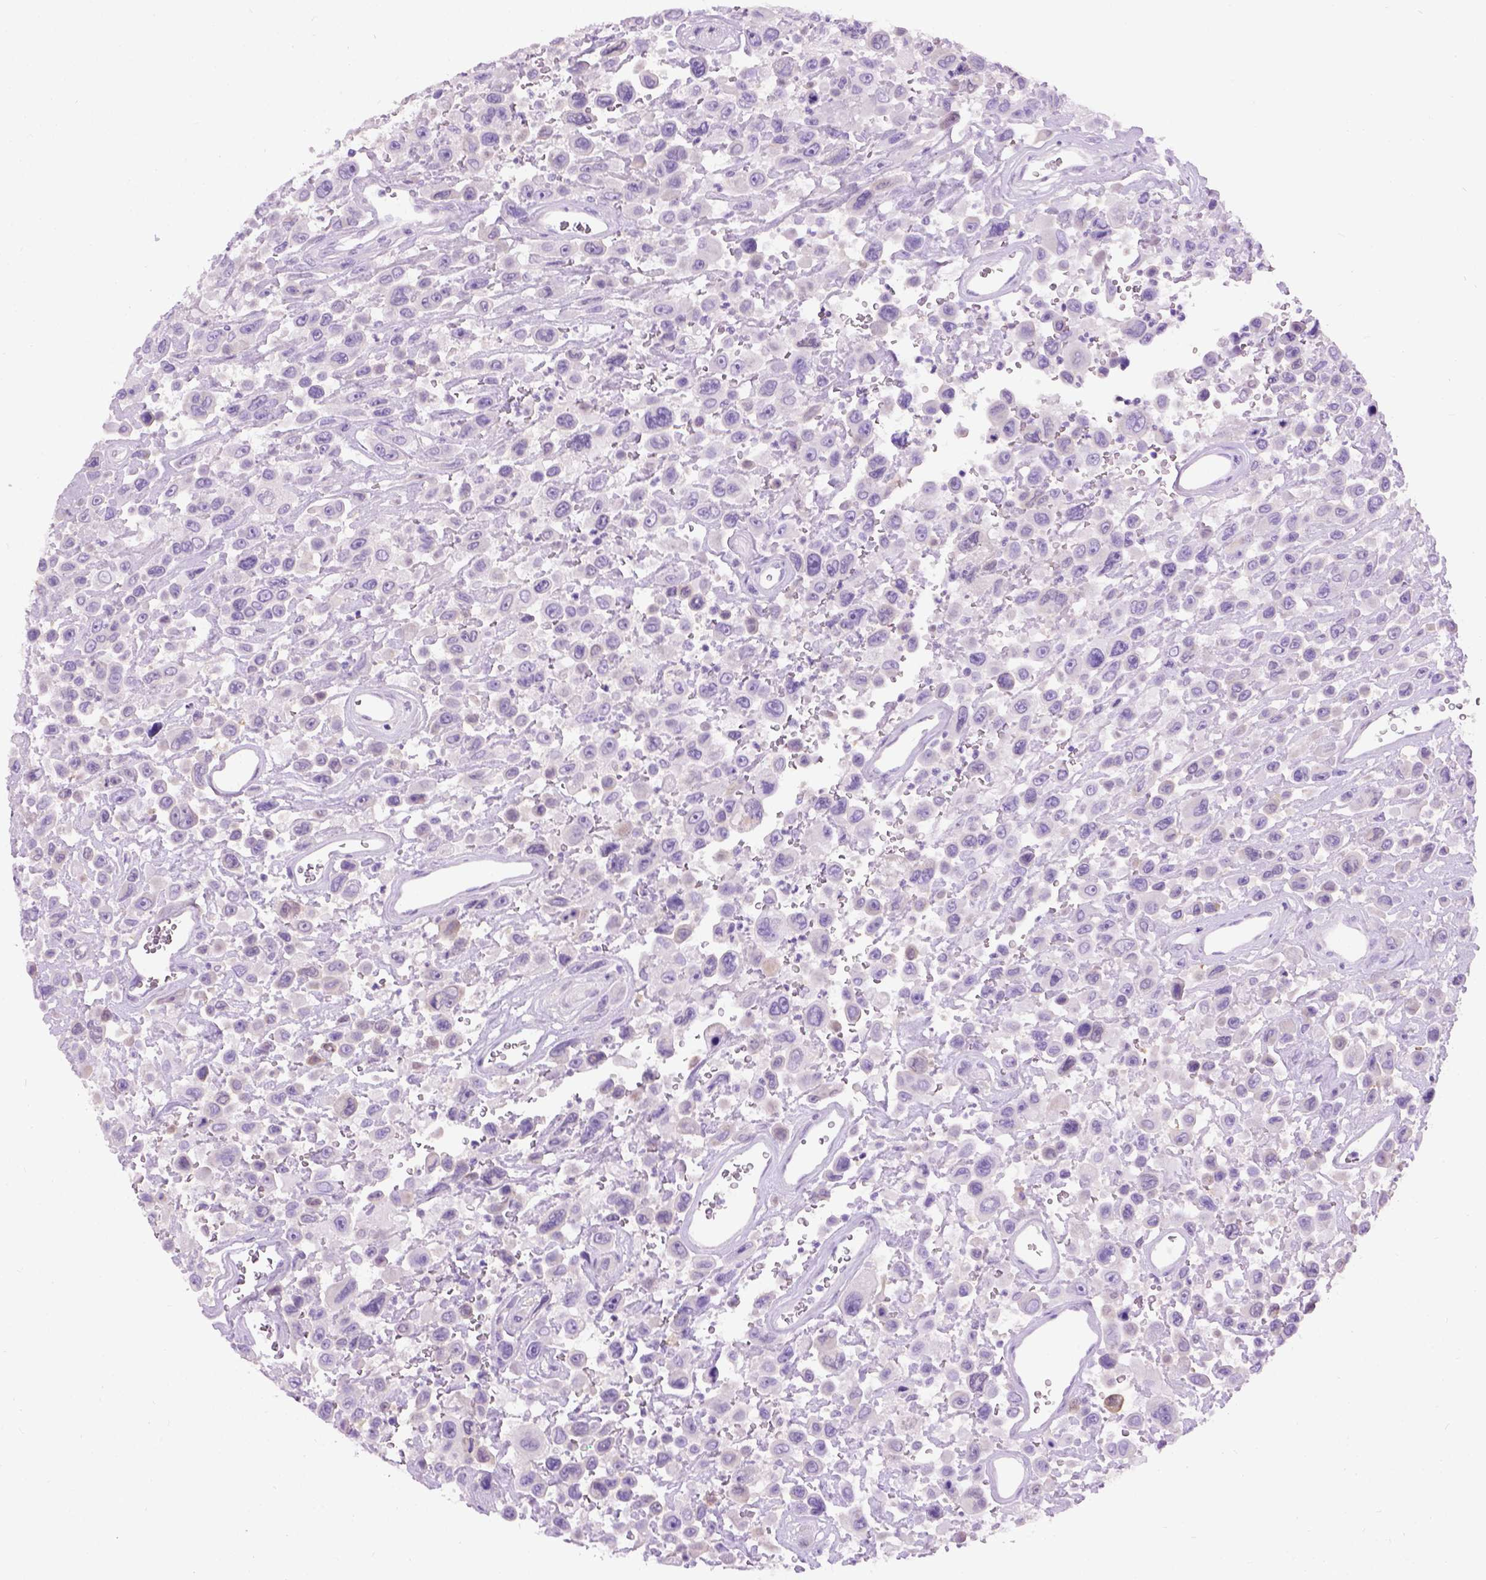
{"staining": {"intensity": "negative", "quantity": "none", "location": "none"}, "tissue": "urothelial cancer", "cell_type": "Tumor cells", "image_type": "cancer", "snomed": [{"axis": "morphology", "description": "Urothelial carcinoma, High grade"}, {"axis": "topography", "description": "Urinary bladder"}], "caption": "Urothelial carcinoma (high-grade) was stained to show a protein in brown. There is no significant expression in tumor cells.", "gene": "GABRB2", "patient": {"sex": "male", "age": 53}}